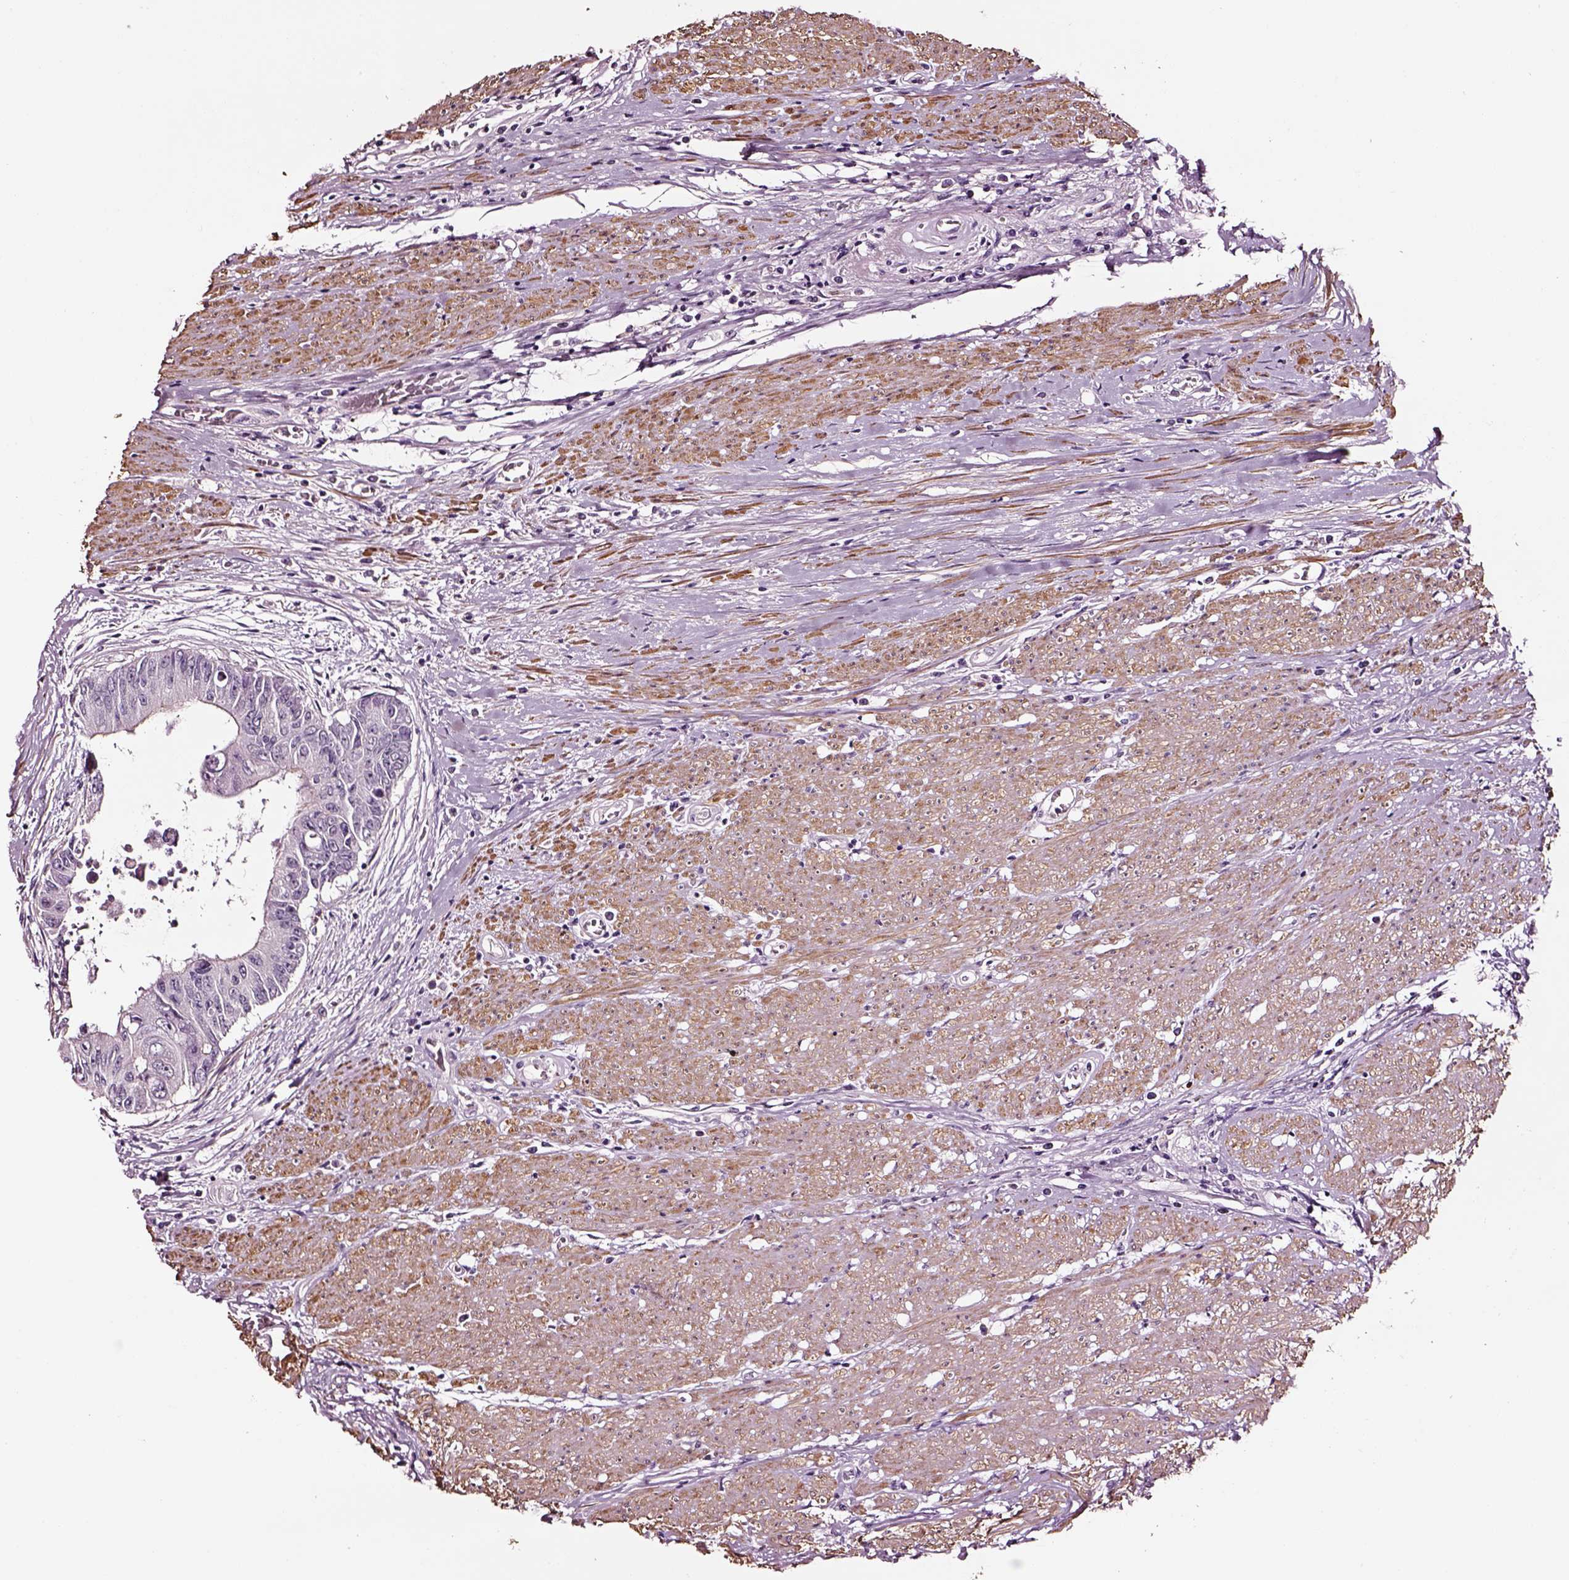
{"staining": {"intensity": "negative", "quantity": "none", "location": "none"}, "tissue": "colorectal cancer", "cell_type": "Tumor cells", "image_type": "cancer", "snomed": [{"axis": "morphology", "description": "Adenocarcinoma, NOS"}, {"axis": "topography", "description": "Rectum"}], "caption": "Tumor cells are negative for protein expression in human colorectal cancer. (DAB (3,3'-diaminobenzidine) immunohistochemistry (IHC), high magnification).", "gene": "SOX10", "patient": {"sex": "male", "age": 59}}